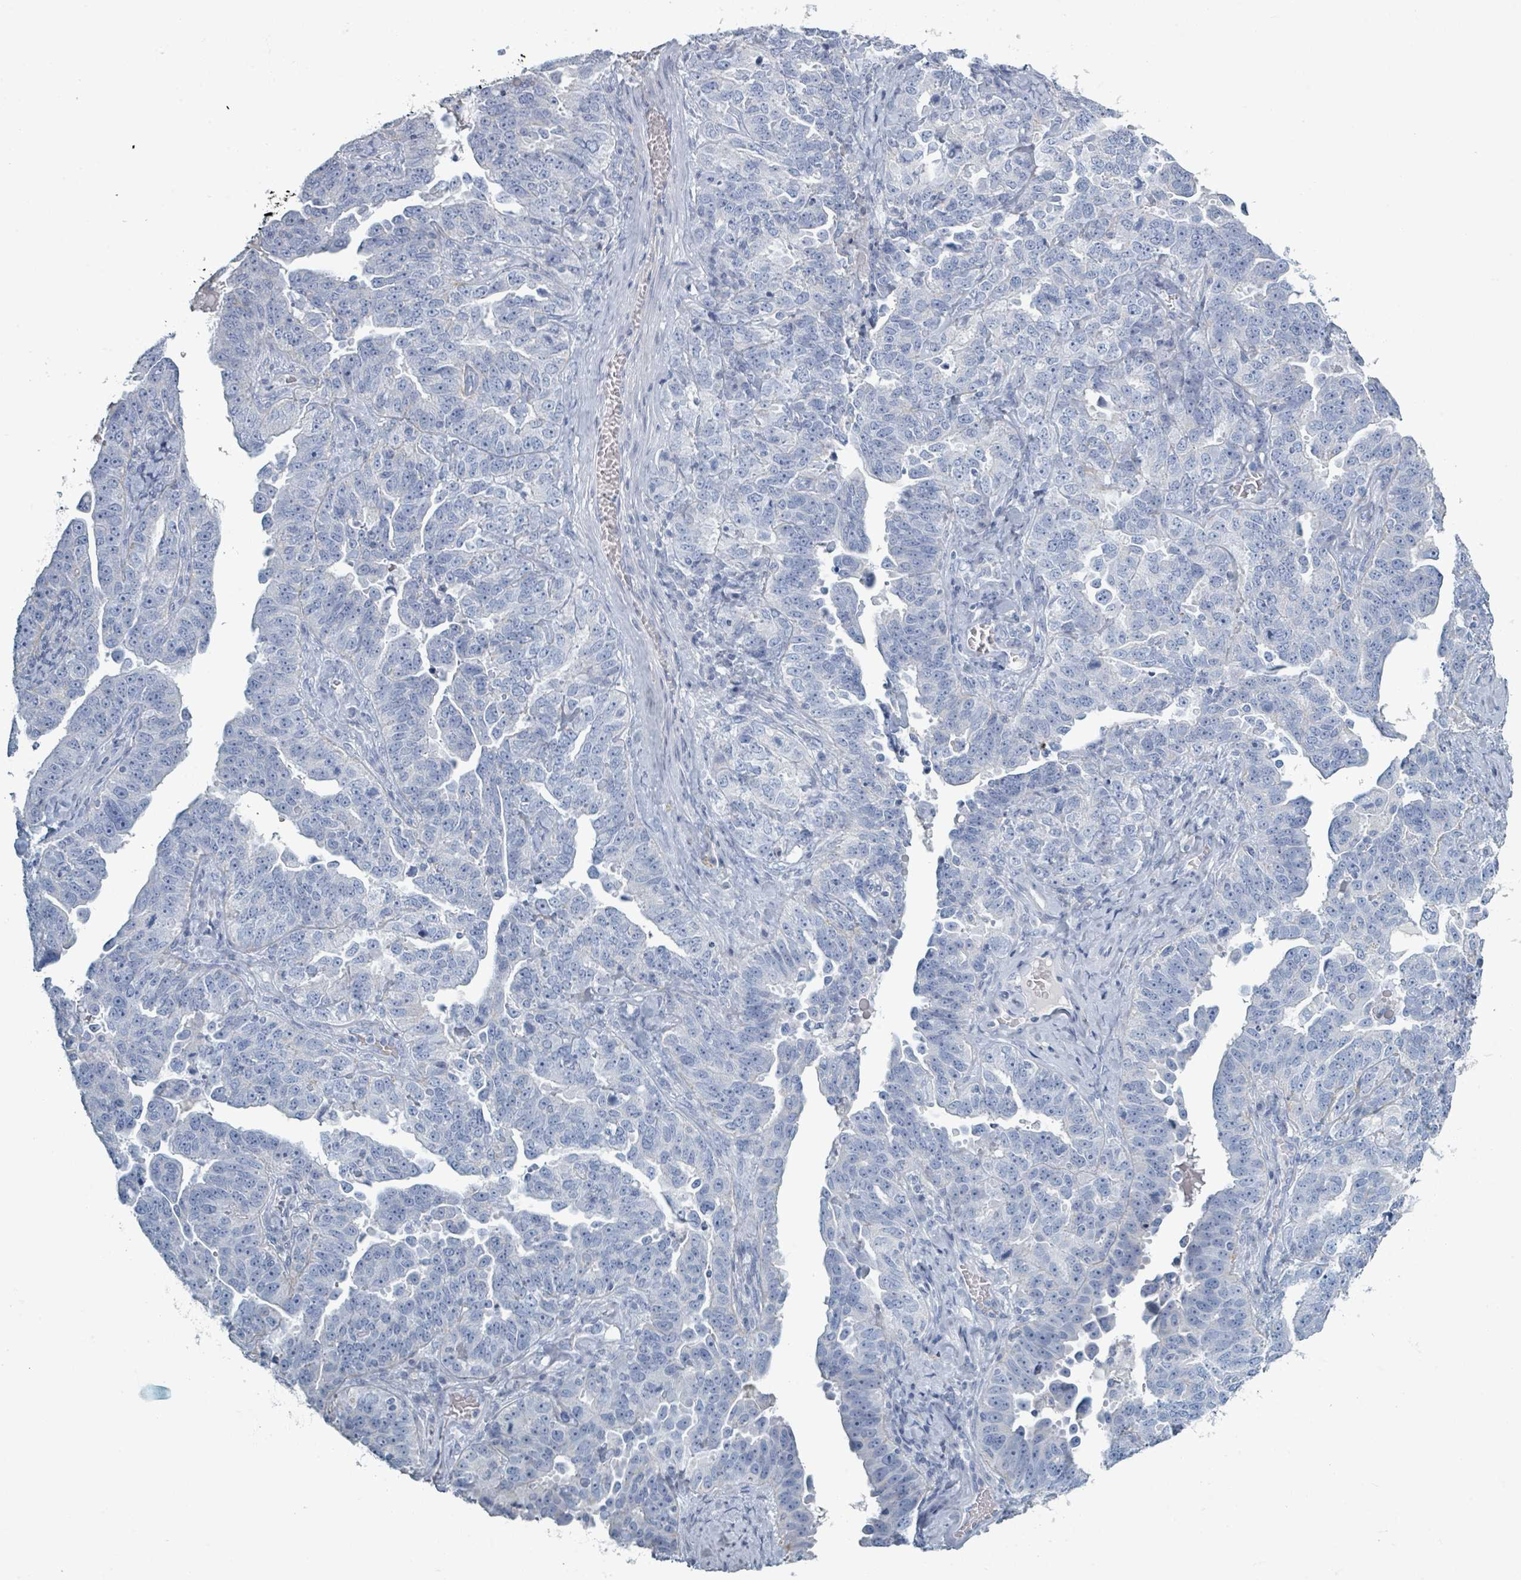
{"staining": {"intensity": "negative", "quantity": "none", "location": "none"}, "tissue": "ovarian cancer", "cell_type": "Tumor cells", "image_type": "cancer", "snomed": [{"axis": "morphology", "description": "Carcinoma, endometroid"}, {"axis": "topography", "description": "Ovary"}], "caption": "Immunohistochemical staining of ovarian endometroid carcinoma demonstrates no significant positivity in tumor cells.", "gene": "HEATR5A", "patient": {"sex": "female", "age": 62}}